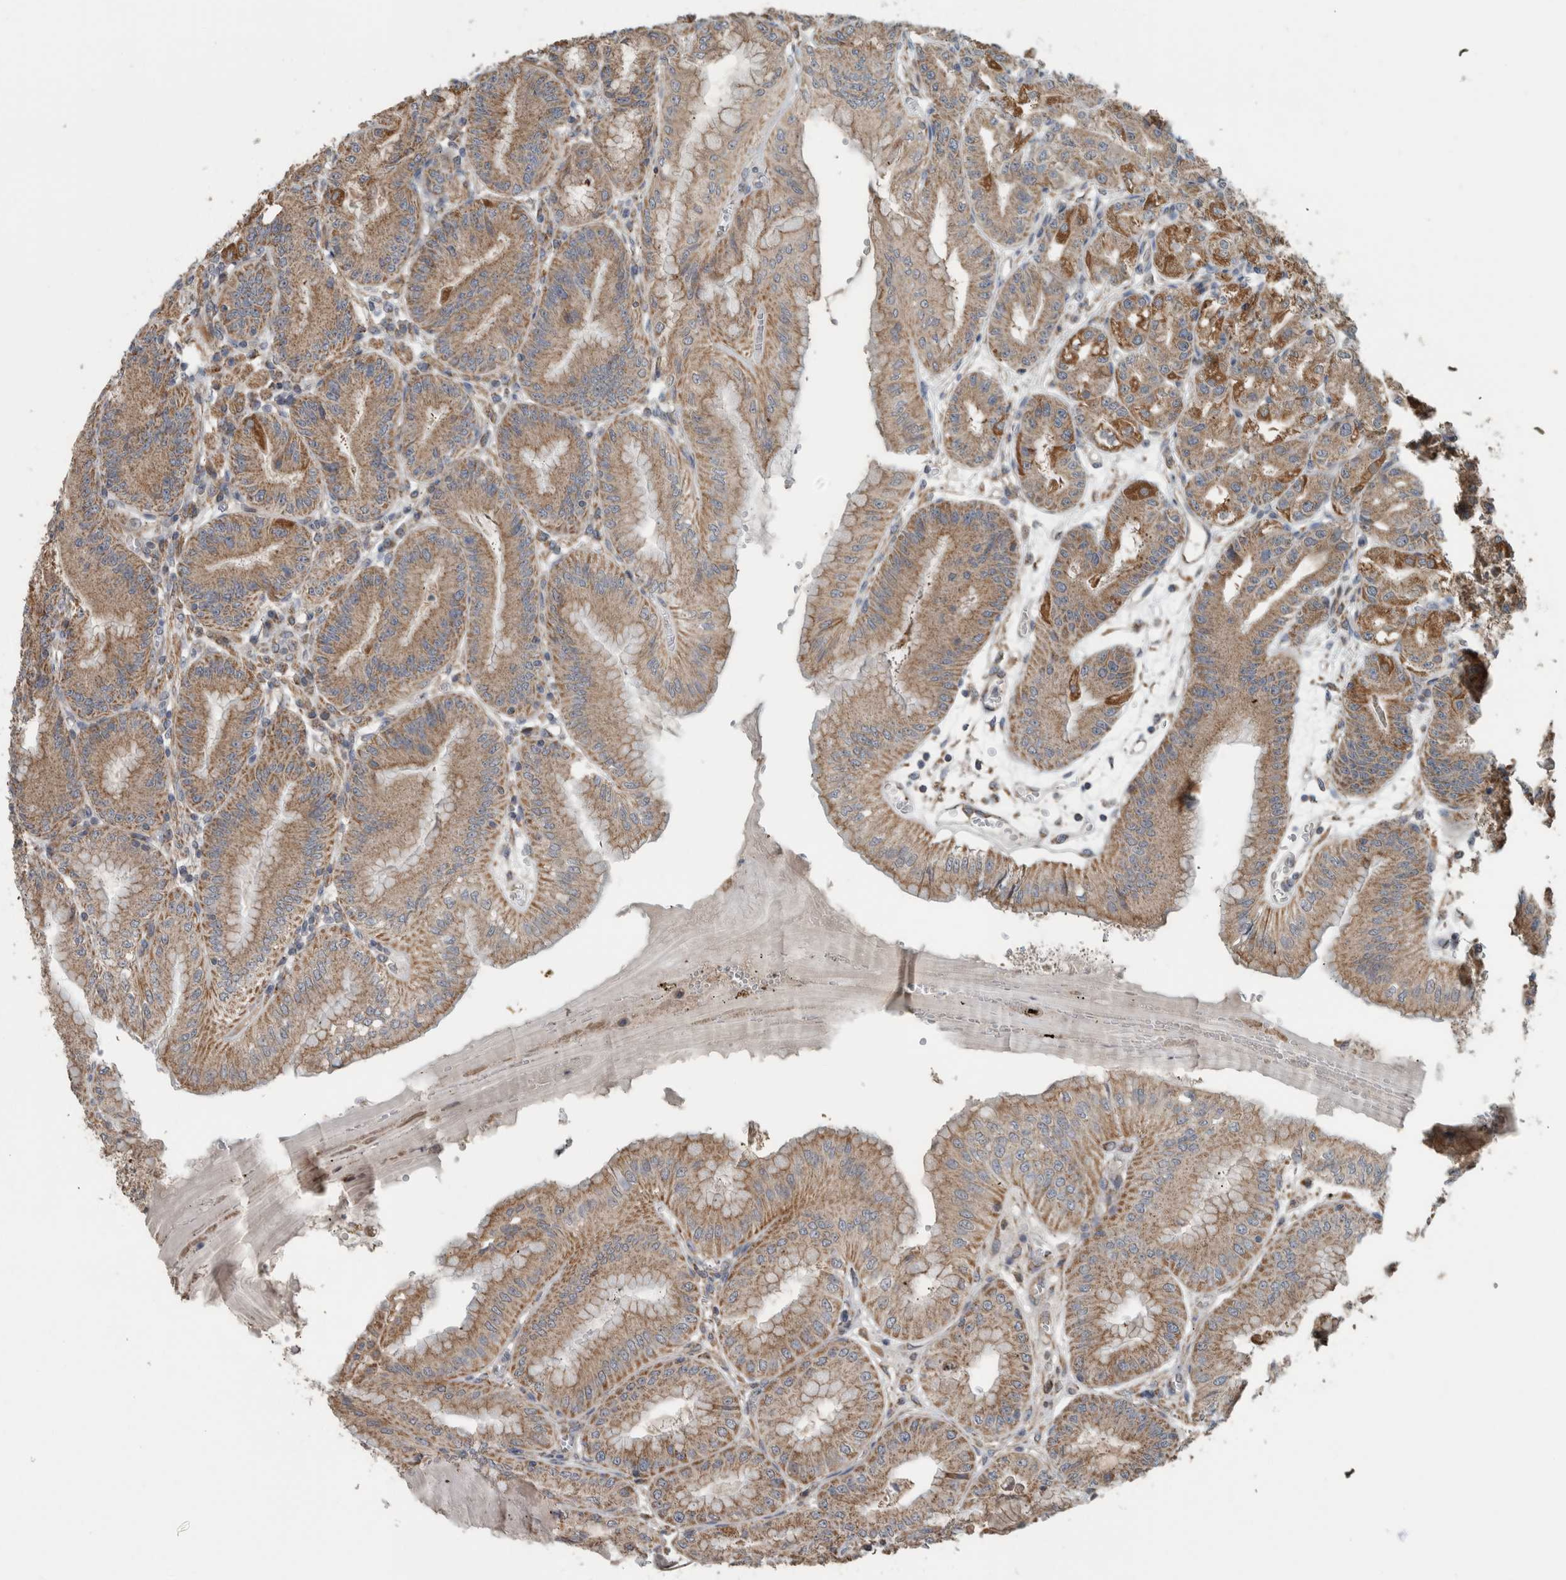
{"staining": {"intensity": "strong", "quantity": "25%-75%", "location": "cytoplasmic/membranous"}, "tissue": "stomach", "cell_type": "Glandular cells", "image_type": "normal", "snomed": [{"axis": "morphology", "description": "Normal tissue, NOS"}, {"axis": "topography", "description": "Stomach, lower"}], "caption": "Protein staining displays strong cytoplasmic/membranous staining in approximately 25%-75% of glandular cells in benign stomach.", "gene": "ARMC1", "patient": {"sex": "male", "age": 71}}